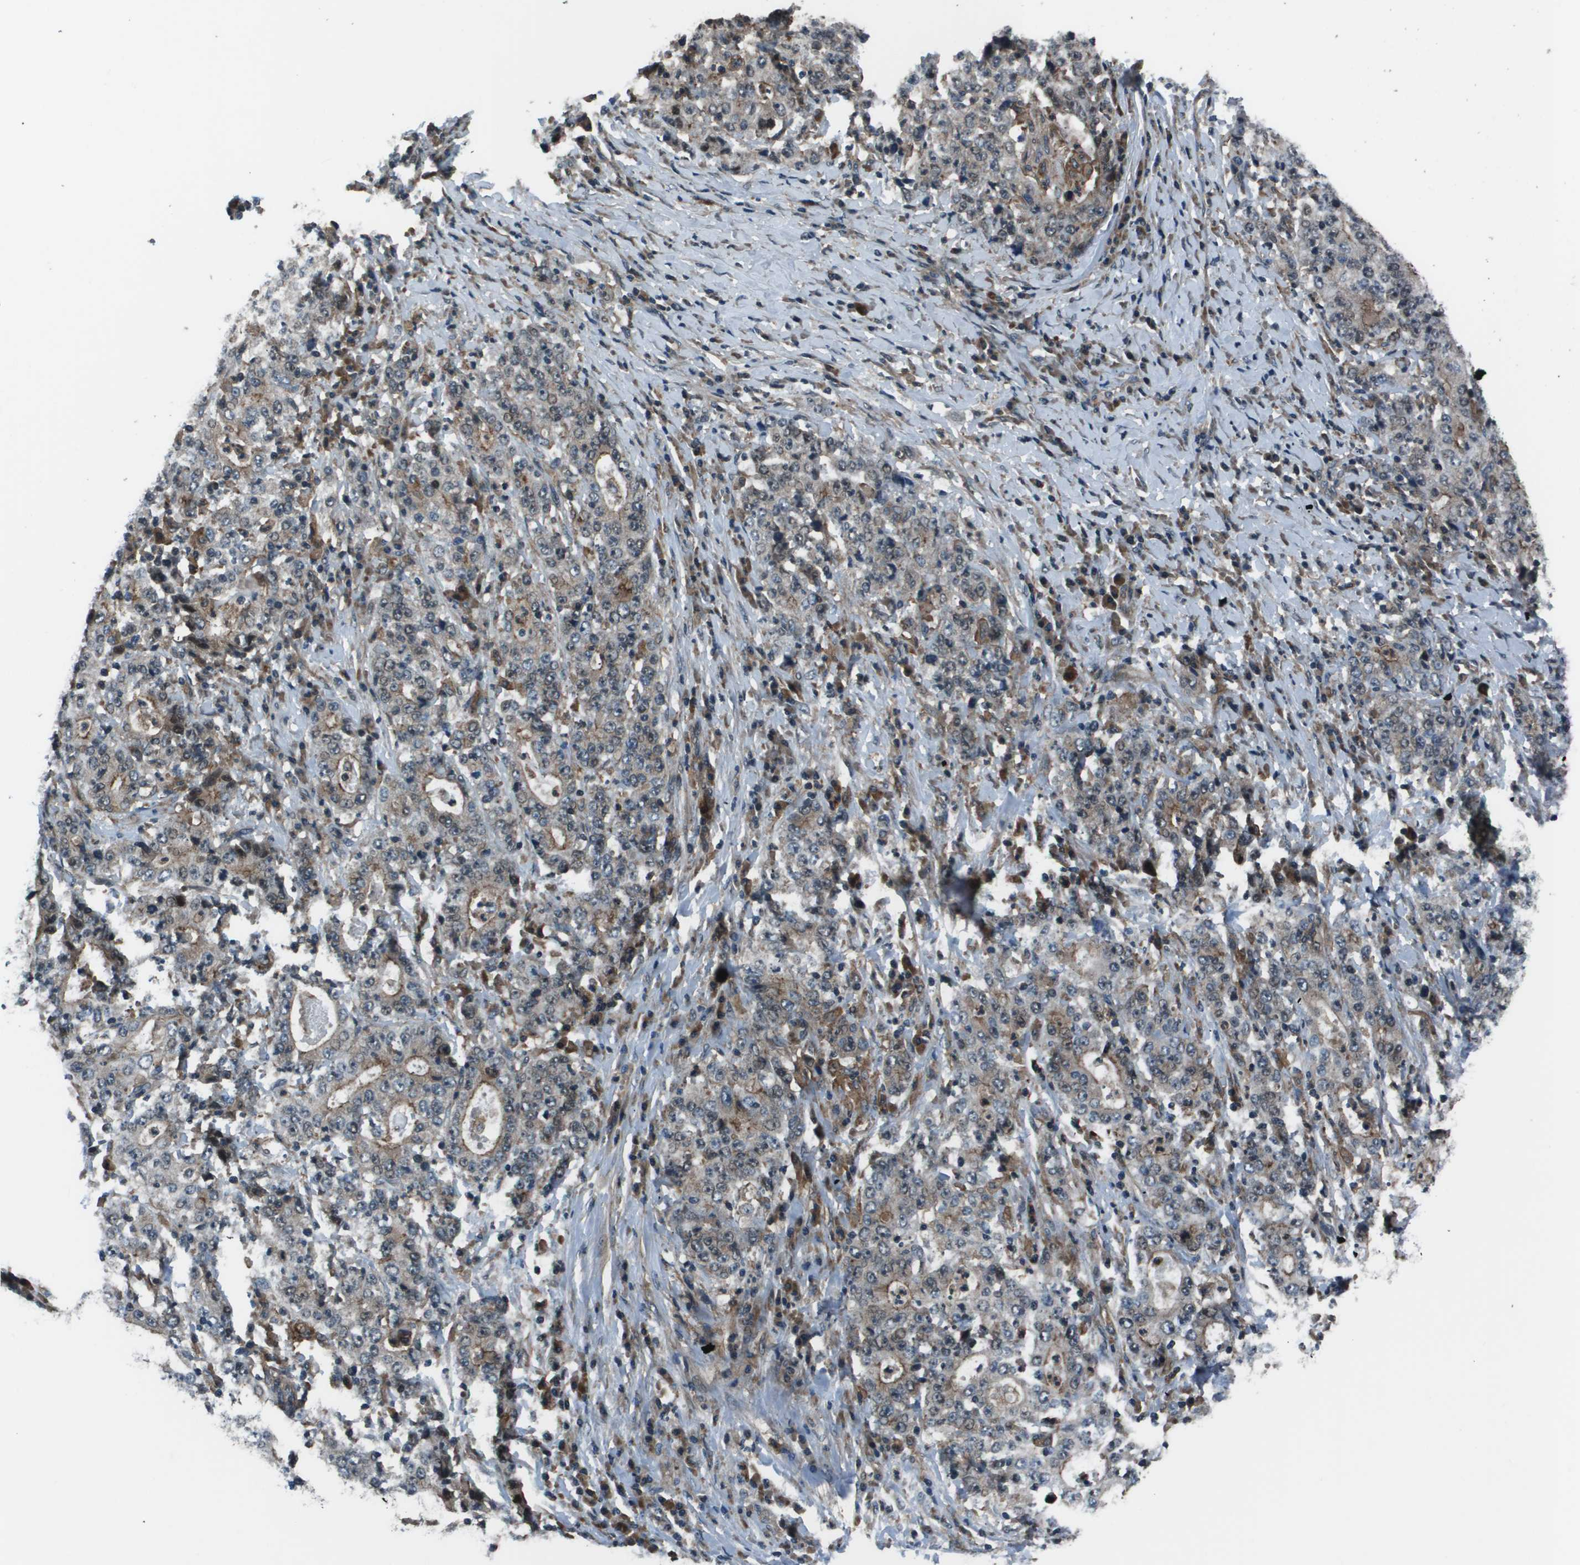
{"staining": {"intensity": "moderate", "quantity": "25%-75%", "location": "cytoplasmic/membranous"}, "tissue": "stomach cancer", "cell_type": "Tumor cells", "image_type": "cancer", "snomed": [{"axis": "morphology", "description": "Normal tissue, NOS"}, {"axis": "morphology", "description": "Adenocarcinoma, NOS"}, {"axis": "topography", "description": "Stomach, upper"}, {"axis": "topography", "description": "Stomach"}], "caption": "Immunohistochemistry (IHC) (DAB (3,3'-diaminobenzidine)) staining of human adenocarcinoma (stomach) reveals moderate cytoplasmic/membranous protein expression in approximately 25%-75% of tumor cells. The staining was performed using DAB (3,3'-diaminobenzidine), with brown indicating positive protein expression. Nuclei are stained blue with hematoxylin.", "gene": "ARHGEF11", "patient": {"sex": "male", "age": 59}}